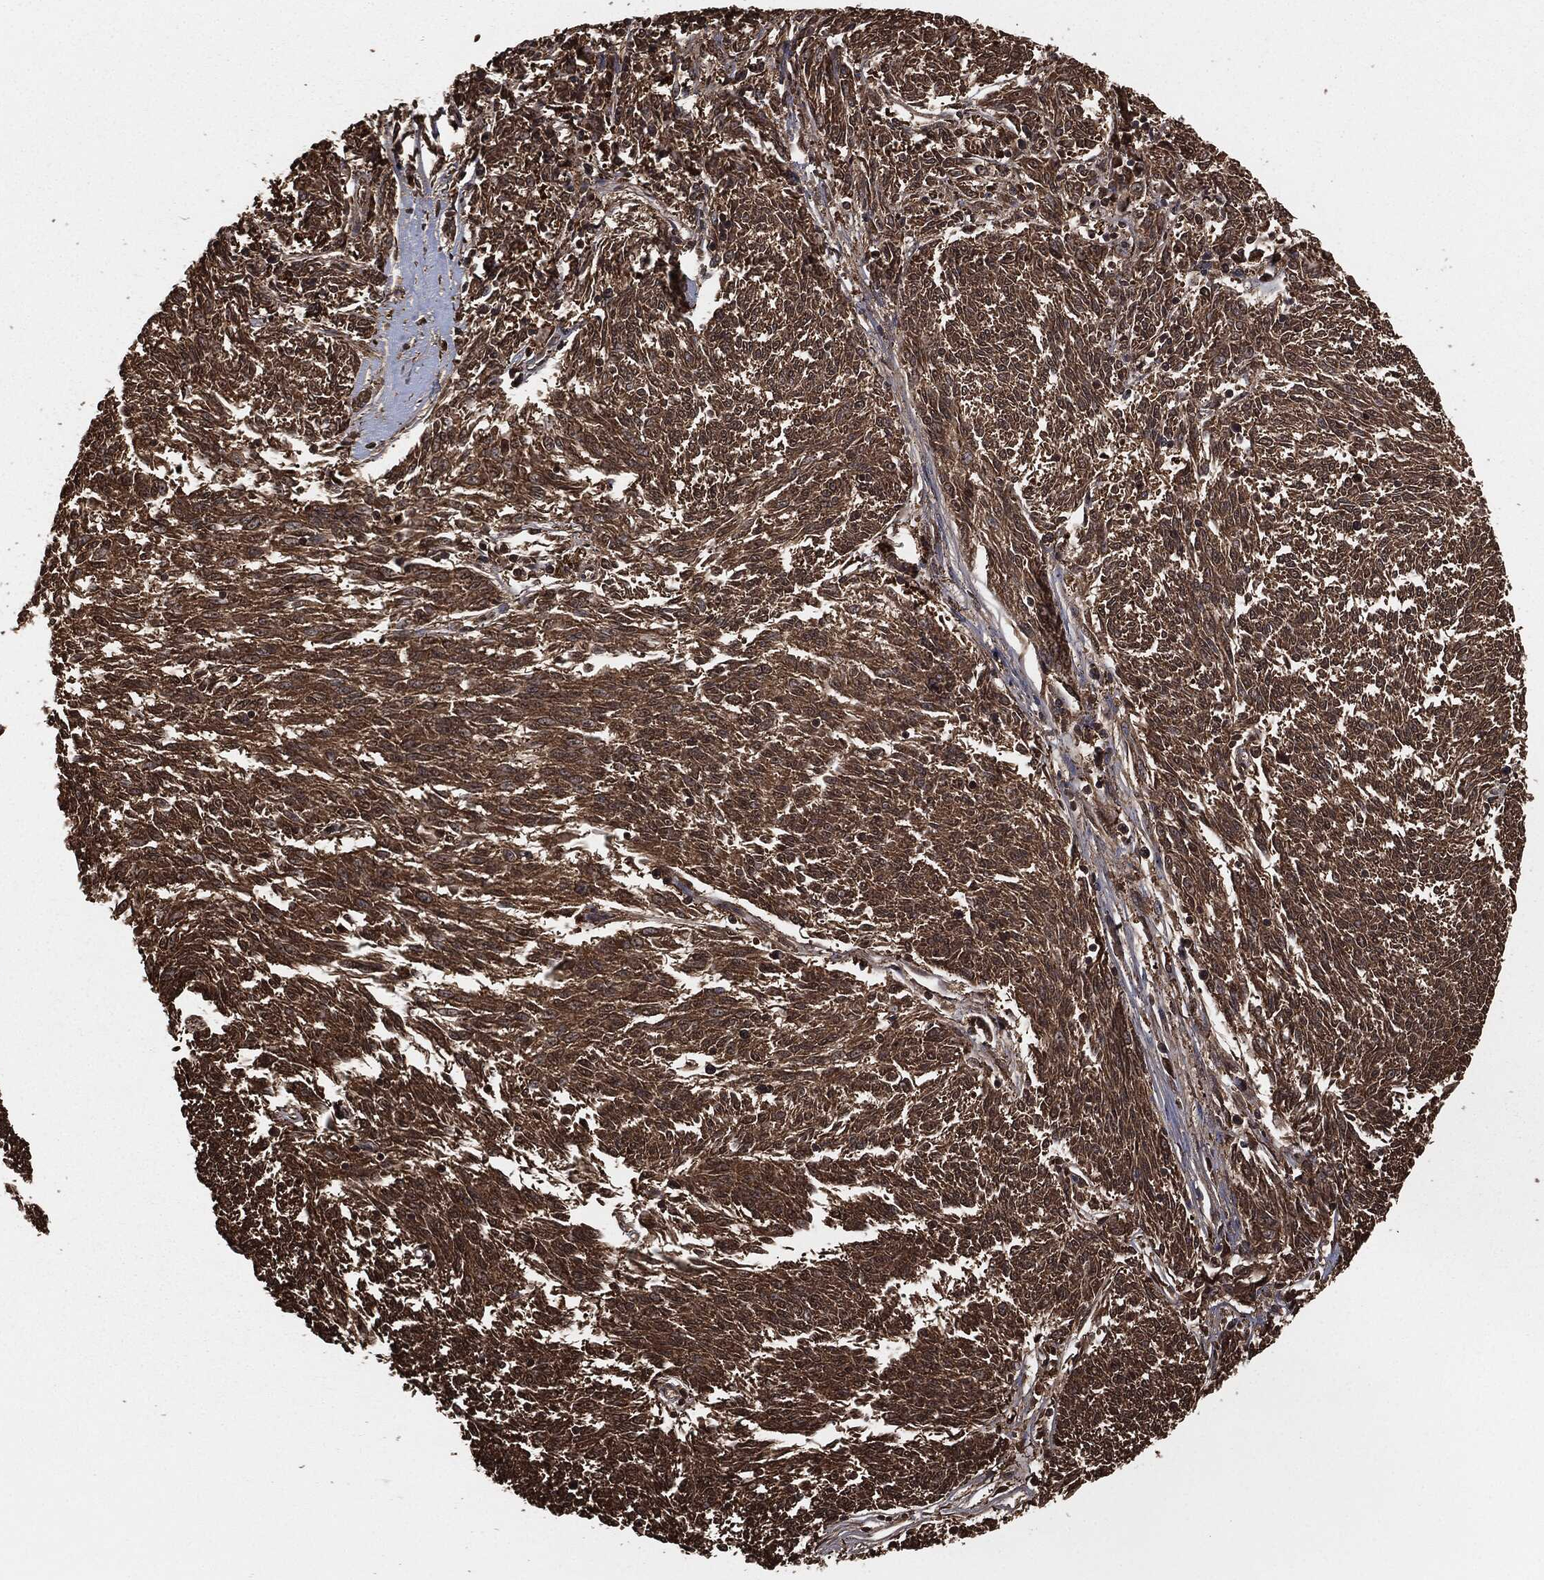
{"staining": {"intensity": "moderate", "quantity": ">75%", "location": "cytoplasmic/membranous"}, "tissue": "melanoma", "cell_type": "Tumor cells", "image_type": "cancer", "snomed": [{"axis": "morphology", "description": "Malignant melanoma, NOS"}, {"axis": "topography", "description": "Skin"}], "caption": "The photomicrograph exhibits immunohistochemical staining of melanoma. There is moderate cytoplasmic/membranous staining is identified in approximately >75% of tumor cells.", "gene": "CAPRIN2", "patient": {"sex": "female", "age": 72}}